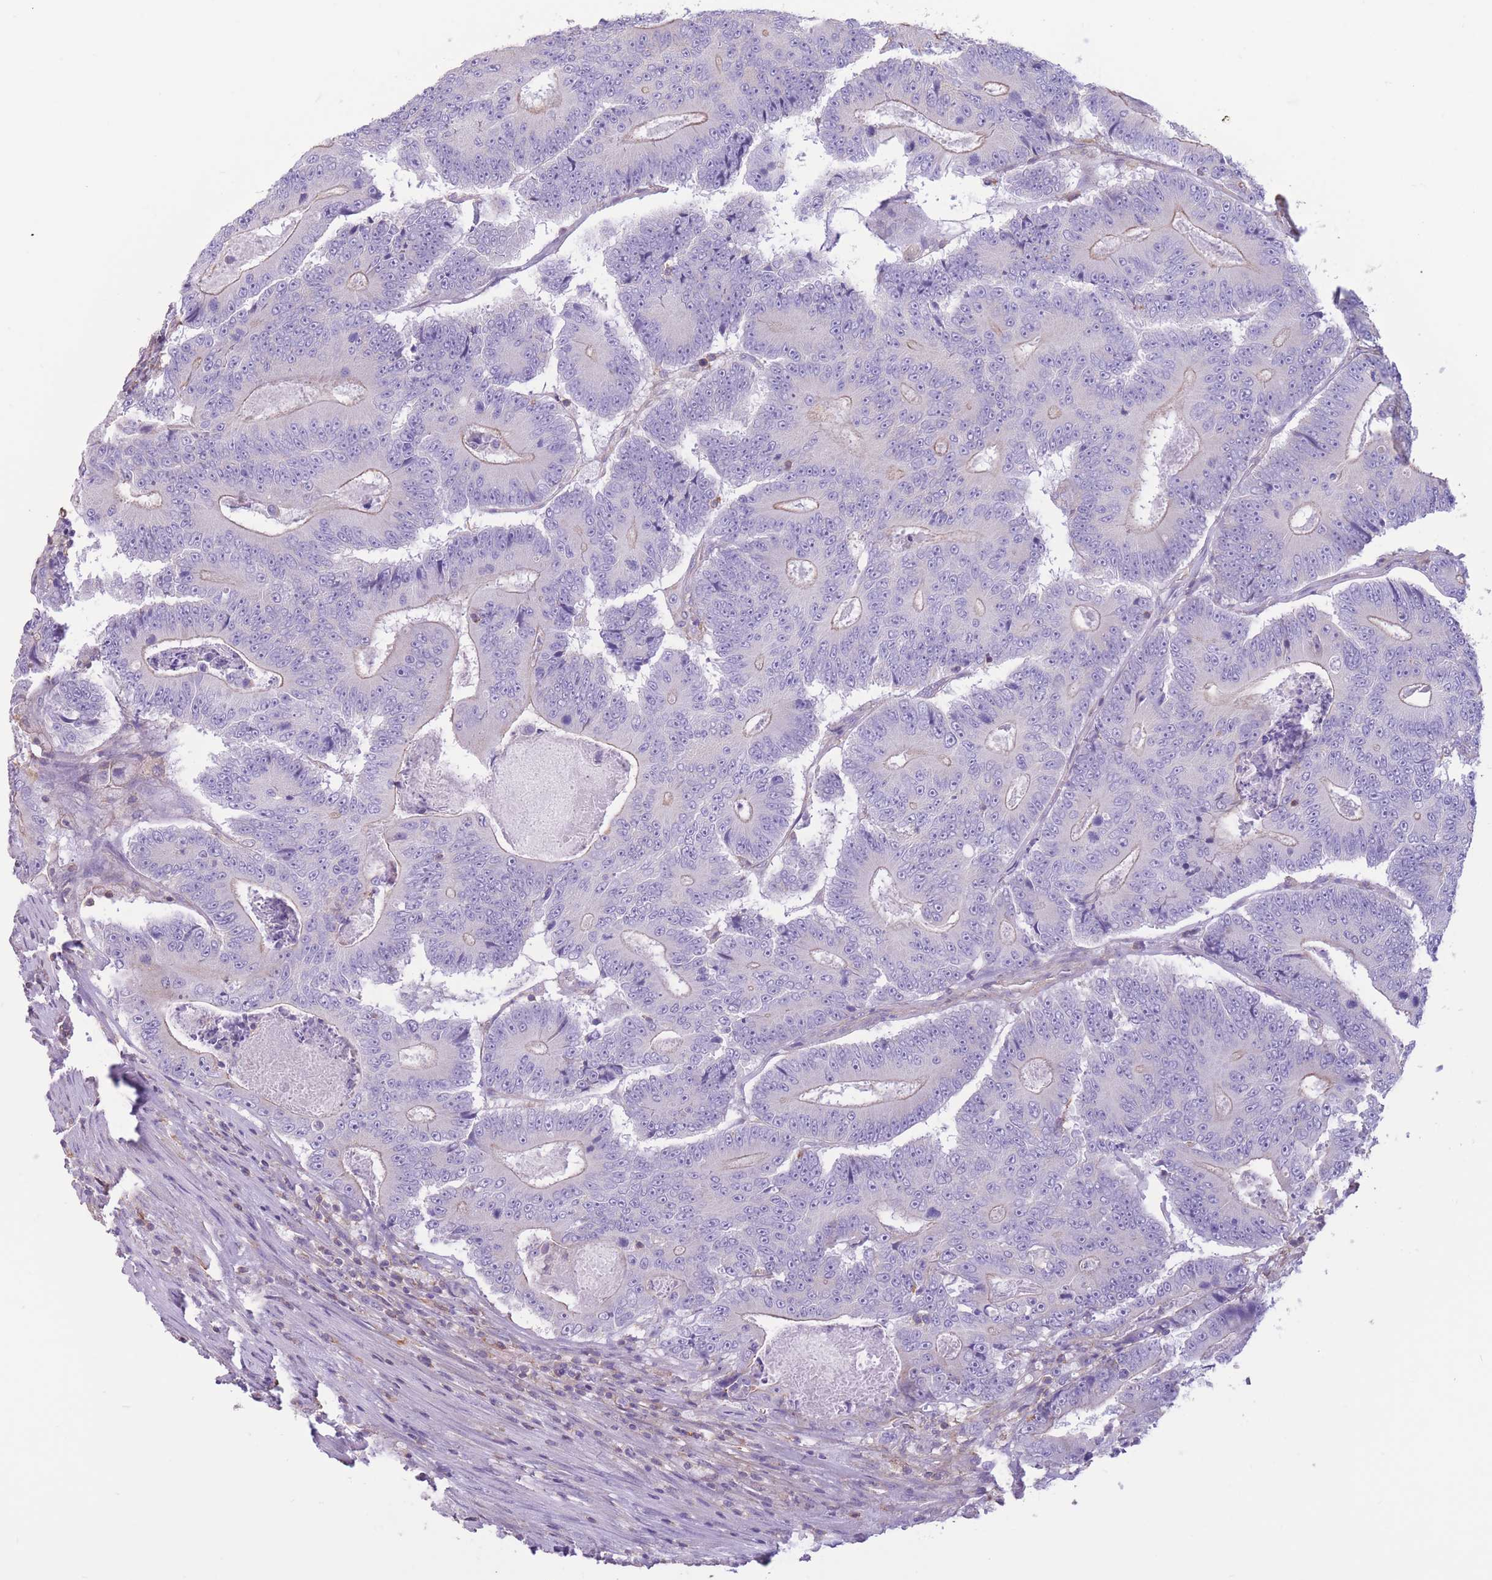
{"staining": {"intensity": "weak", "quantity": "<25%", "location": "cytoplasmic/membranous"}, "tissue": "colorectal cancer", "cell_type": "Tumor cells", "image_type": "cancer", "snomed": [{"axis": "morphology", "description": "Adenocarcinoma, NOS"}, {"axis": "topography", "description": "Colon"}], "caption": "This is an immunohistochemistry (IHC) image of colorectal cancer. There is no positivity in tumor cells.", "gene": "PDHA1", "patient": {"sex": "male", "age": 83}}